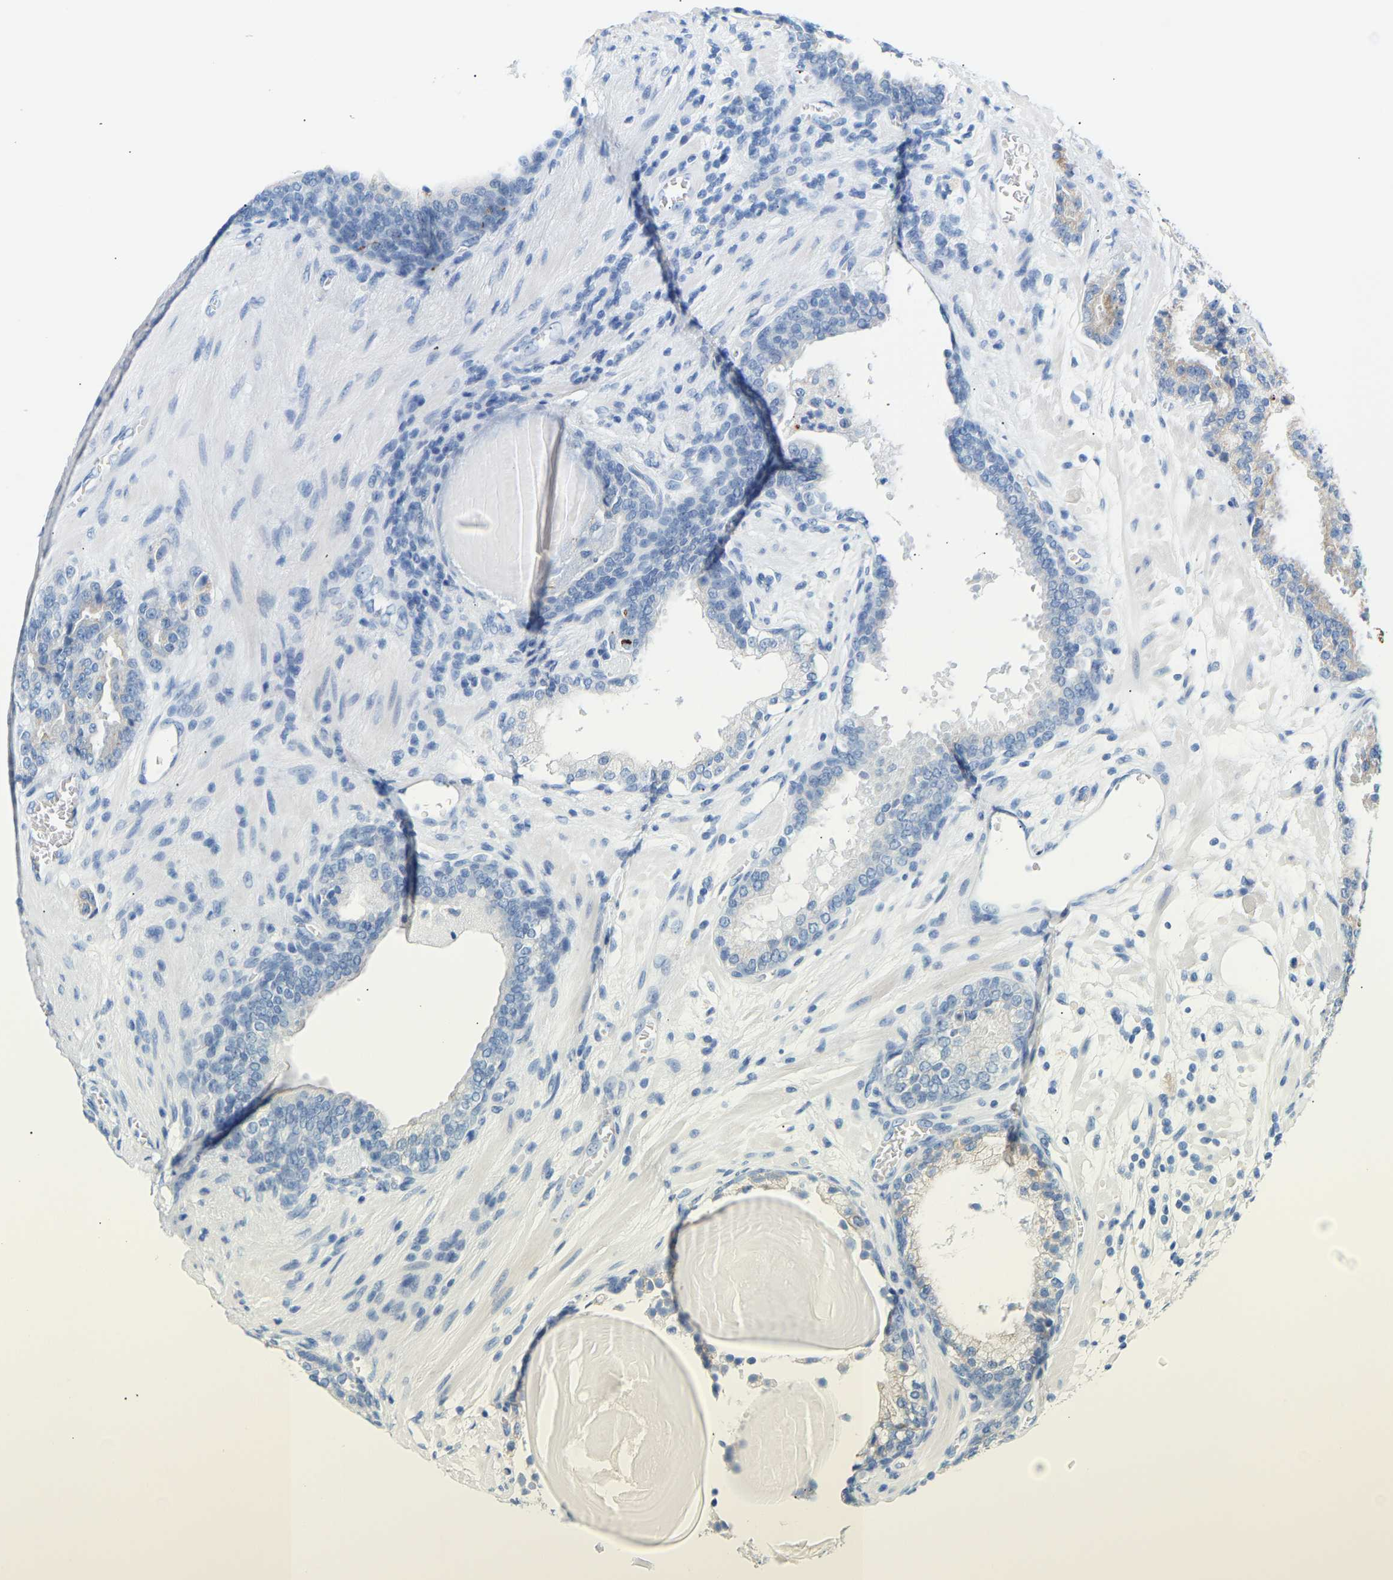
{"staining": {"intensity": "negative", "quantity": "none", "location": "none"}, "tissue": "prostate cancer", "cell_type": "Tumor cells", "image_type": "cancer", "snomed": [{"axis": "morphology", "description": "Adenocarcinoma, High grade"}, {"axis": "topography", "description": "Prostate"}], "caption": "Tumor cells show no significant expression in prostate cancer. (Brightfield microscopy of DAB (3,3'-diaminobenzidine) IHC at high magnification).", "gene": "PEX1", "patient": {"sex": "male", "age": 60}}